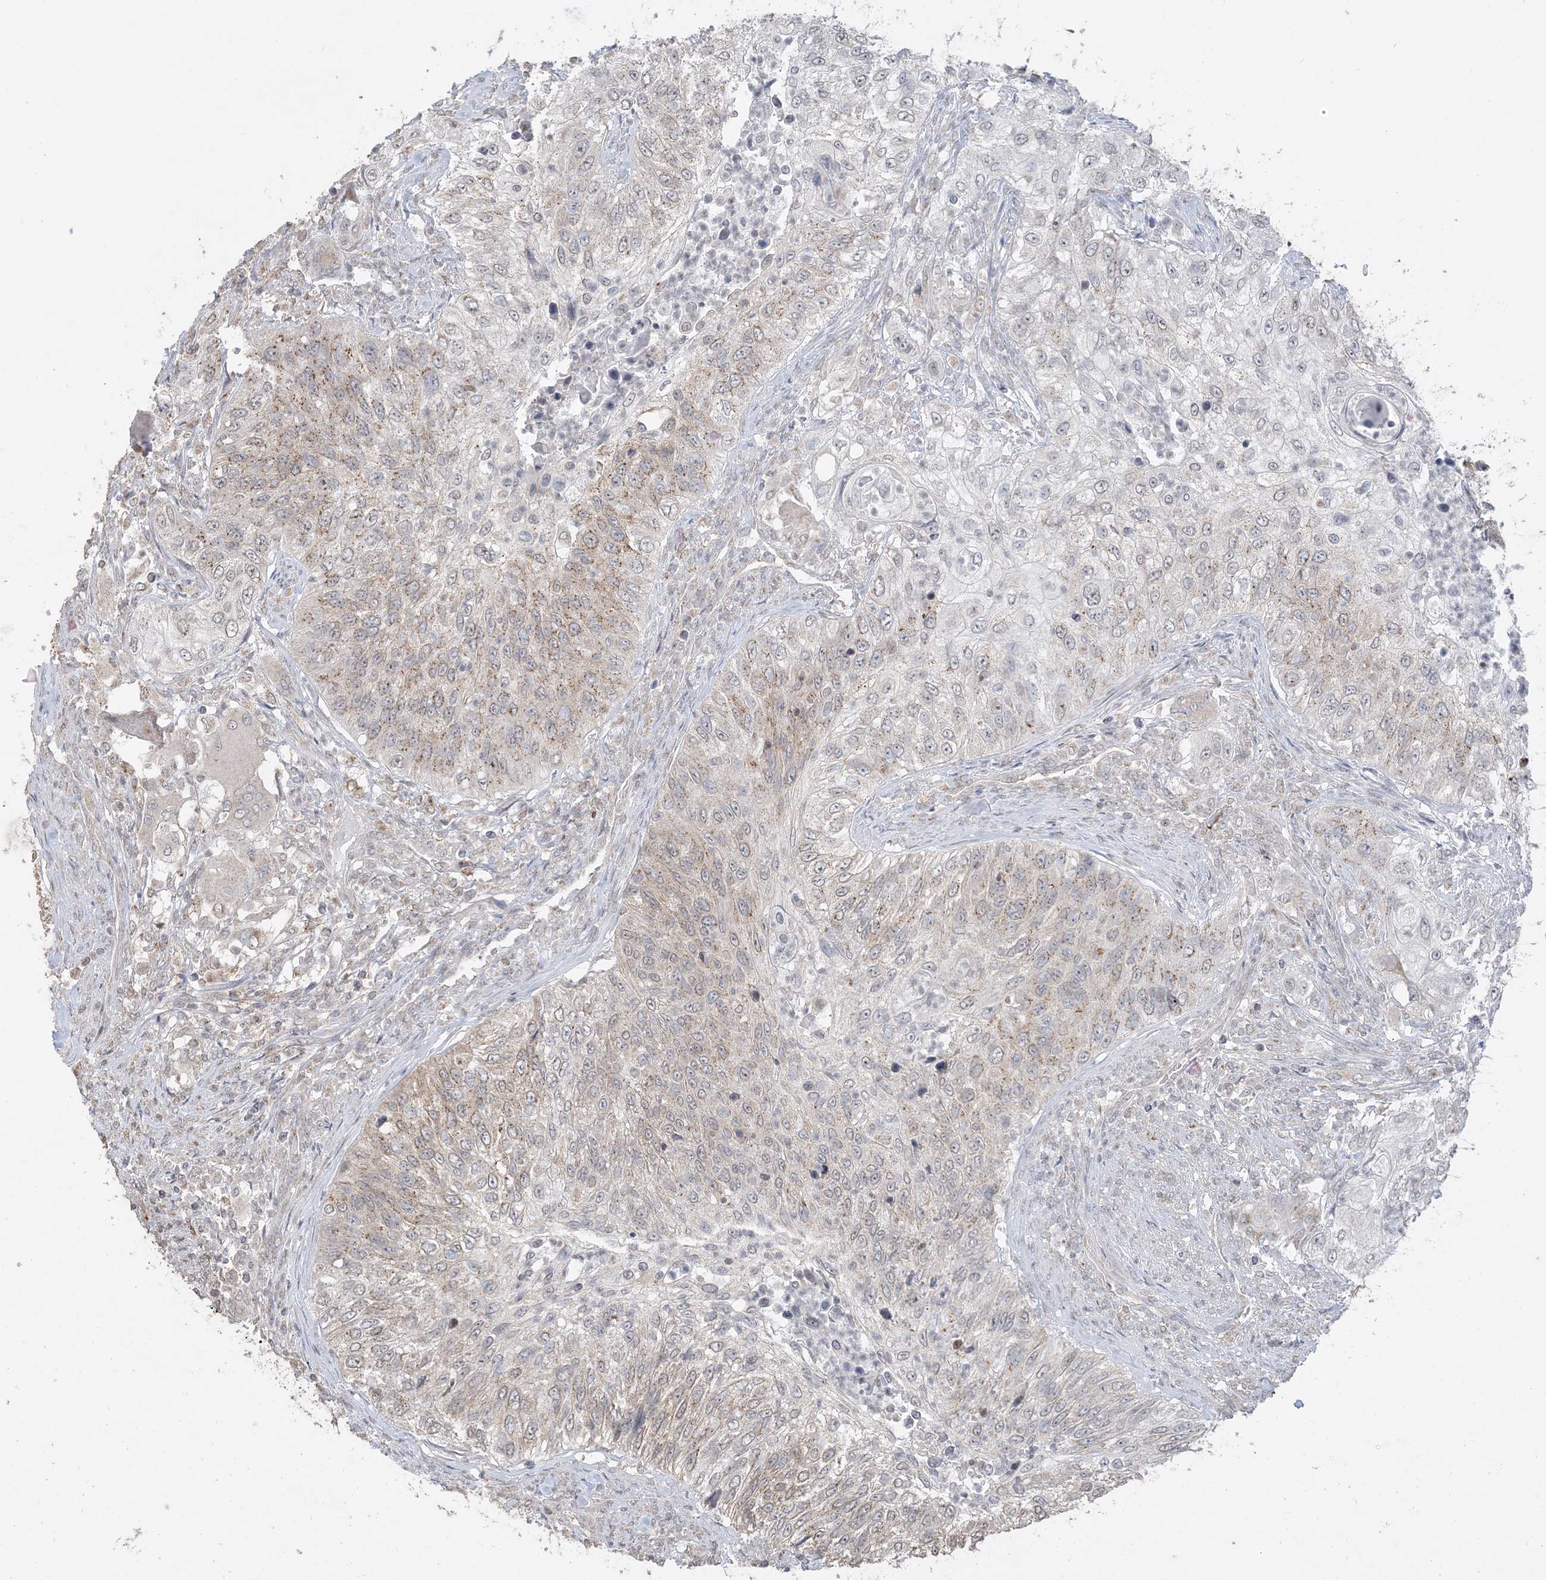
{"staining": {"intensity": "weak", "quantity": ">75%", "location": "cytoplasmic/membranous"}, "tissue": "urothelial cancer", "cell_type": "Tumor cells", "image_type": "cancer", "snomed": [{"axis": "morphology", "description": "Urothelial carcinoma, High grade"}, {"axis": "topography", "description": "Urinary bladder"}], "caption": "Urothelial carcinoma (high-grade) was stained to show a protein in brown. There is low levels of weak cytoplasmic/membranous expression in approximately >75% of tumor cells.", "gene": "XRN1", "patient": {"sex": "female", "age": 60}}